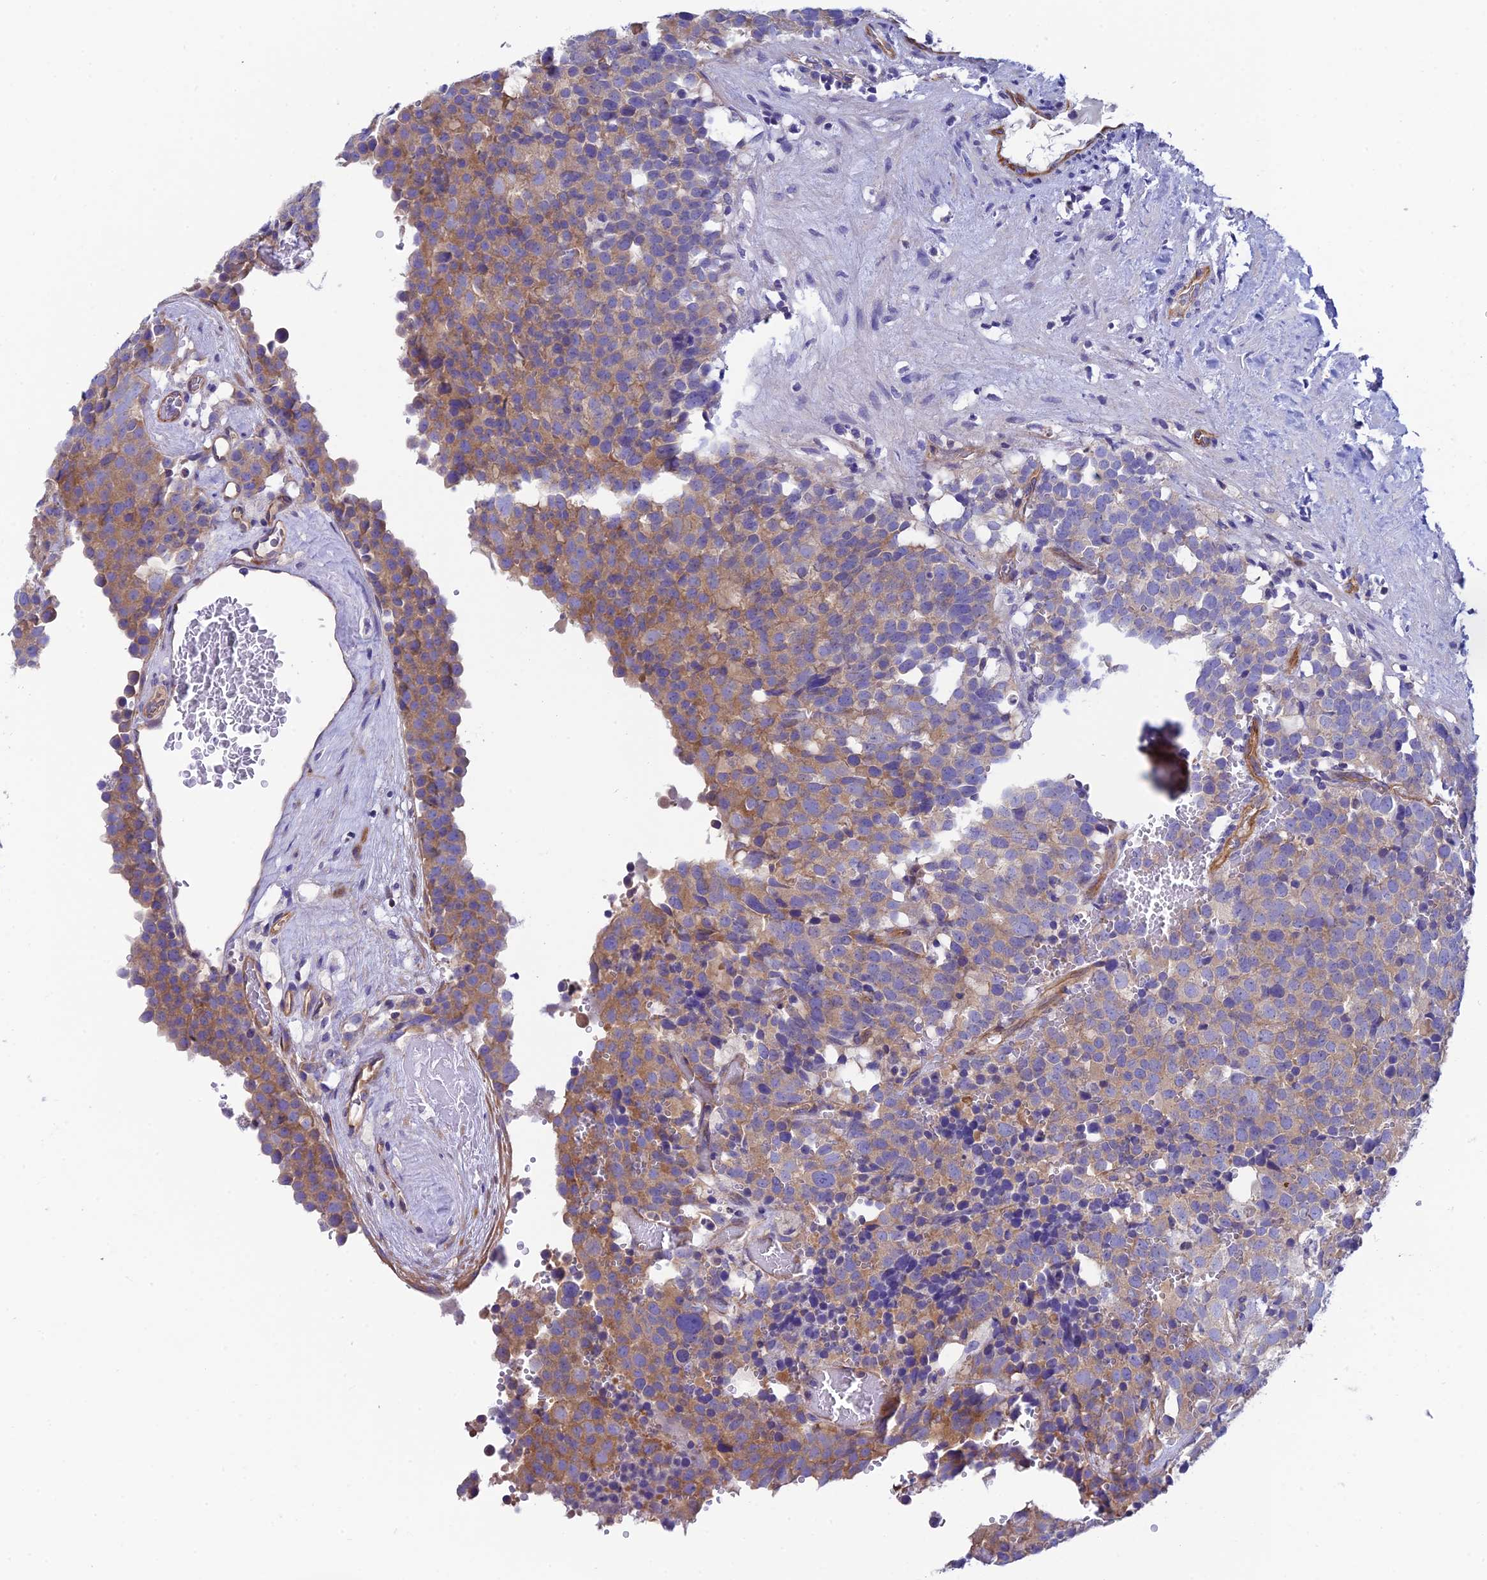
{"staining": {"intensity": "moderate", "quantity": "25%-75%", "location": "cytoplasmic/membranous"}, "tissue": "testis cancer", "cell_type": "Tumor cells", "image_type": "cancer", "snomed": [{"axis": "morphology", "description": "Seminoma, NOS"}, {"axis": "topography", "description": "Testis"}], "caption": "A photomicrograph of testis cancer (seminoma) stained for a protein displays moderate cytoplasmic/membranous brown staining in tumor cells.", "gene": "PPFIA3", "patient": {"sex": "male", "age": 71}}